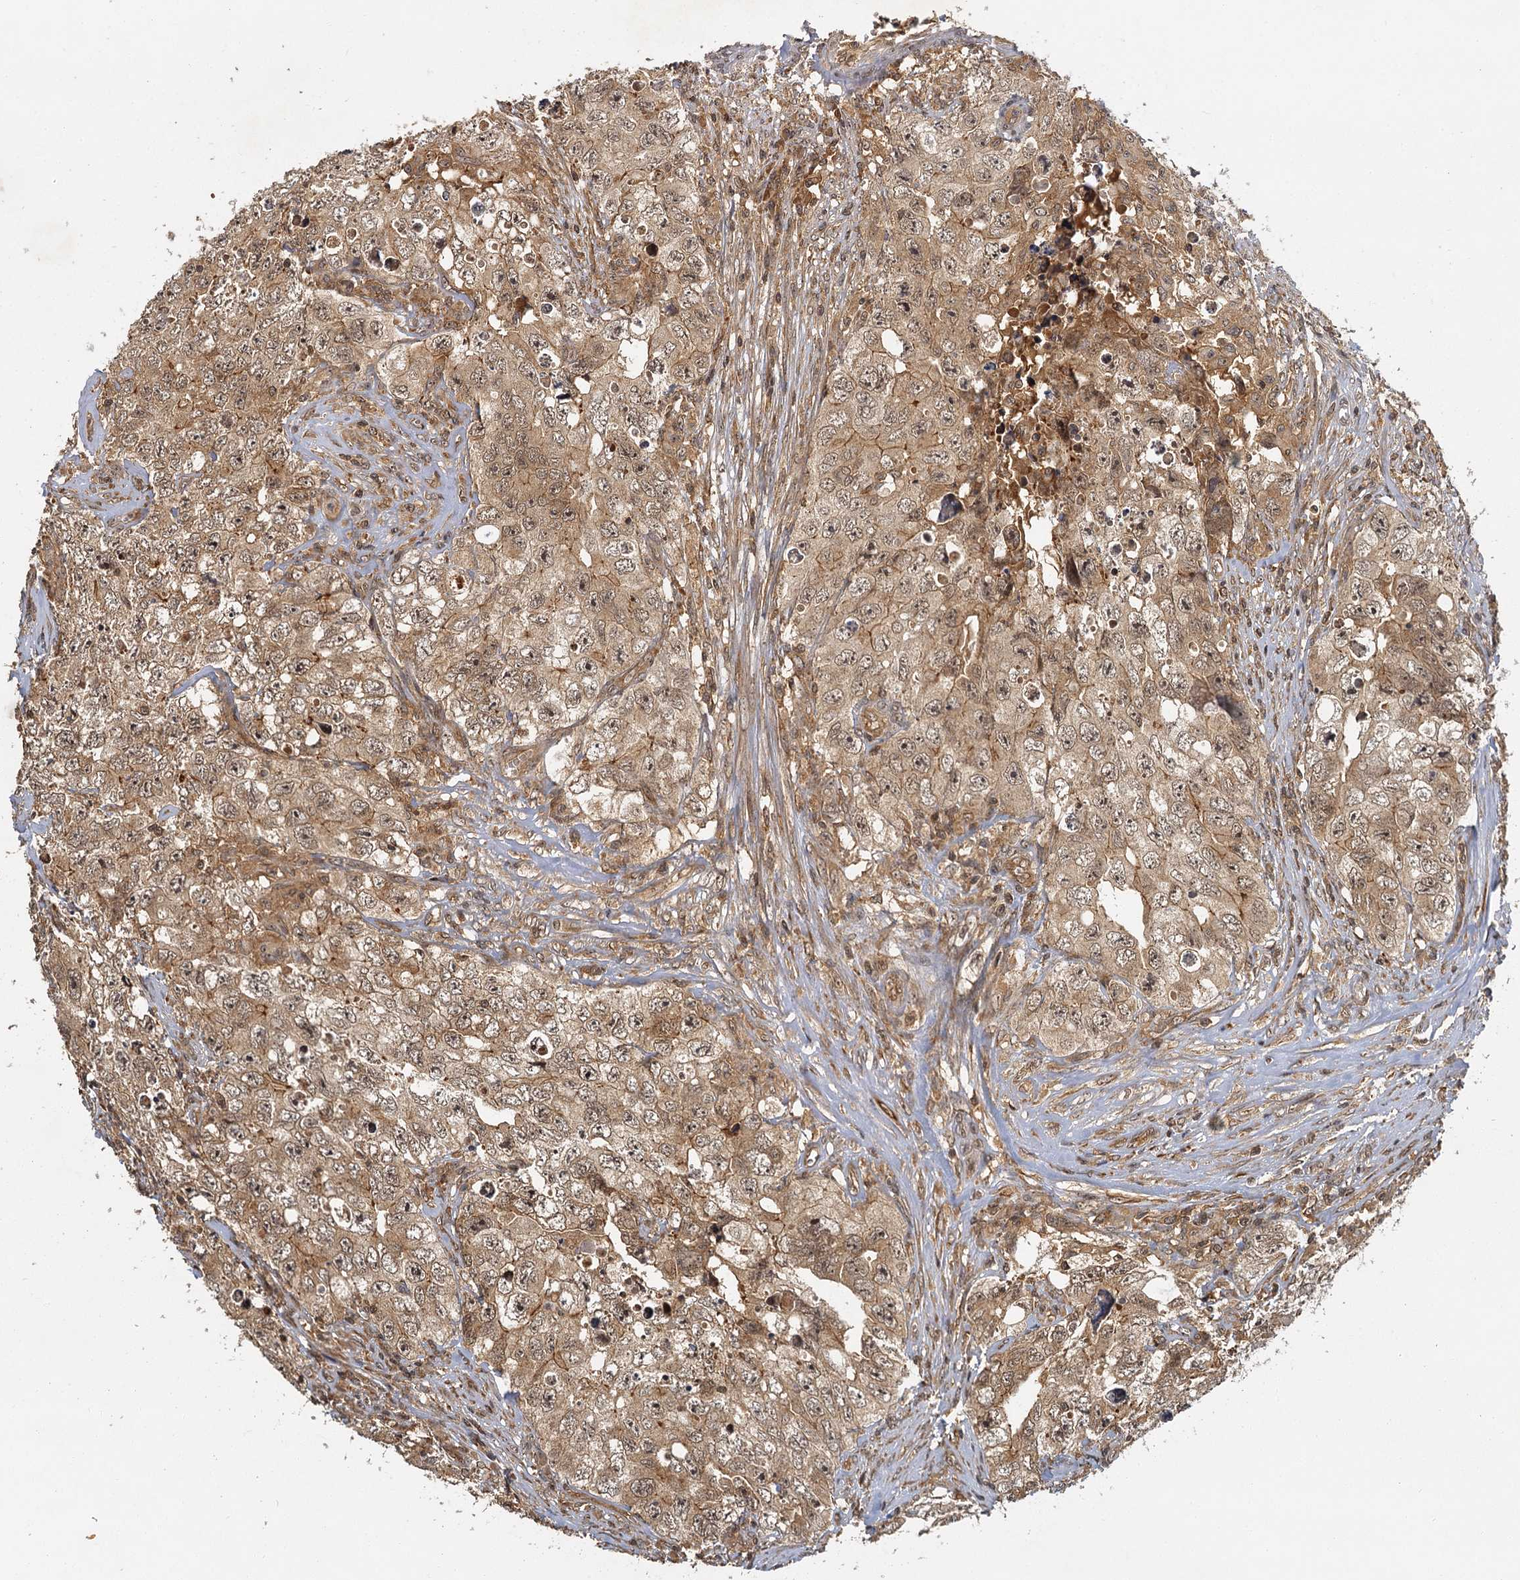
{"staining": {"intensity": "moderate", "quantity": ">75%", "location": "cytoplasmic/membranous,nuclear"}, "tissue": "testis cancer", "cell_type": "Tumor cells", "image_type": "cancer", "snomed": [{"axis": "morphology", "description": "Seminoma, NOS"}, {"axis": "morphology", "description": "Carcinoma, Embryonal, NOS"}, {"axis": "topography", "description": "Testis"}], "caption": "Testis seminoma was stained to show a protein in brown. There is medium levels of moderate cytoplasmic/membranous and nuclear expression in about >75% of tumor cells.", "gene": "ZNF549", "patient": {"sex": "male", "age": 43}}